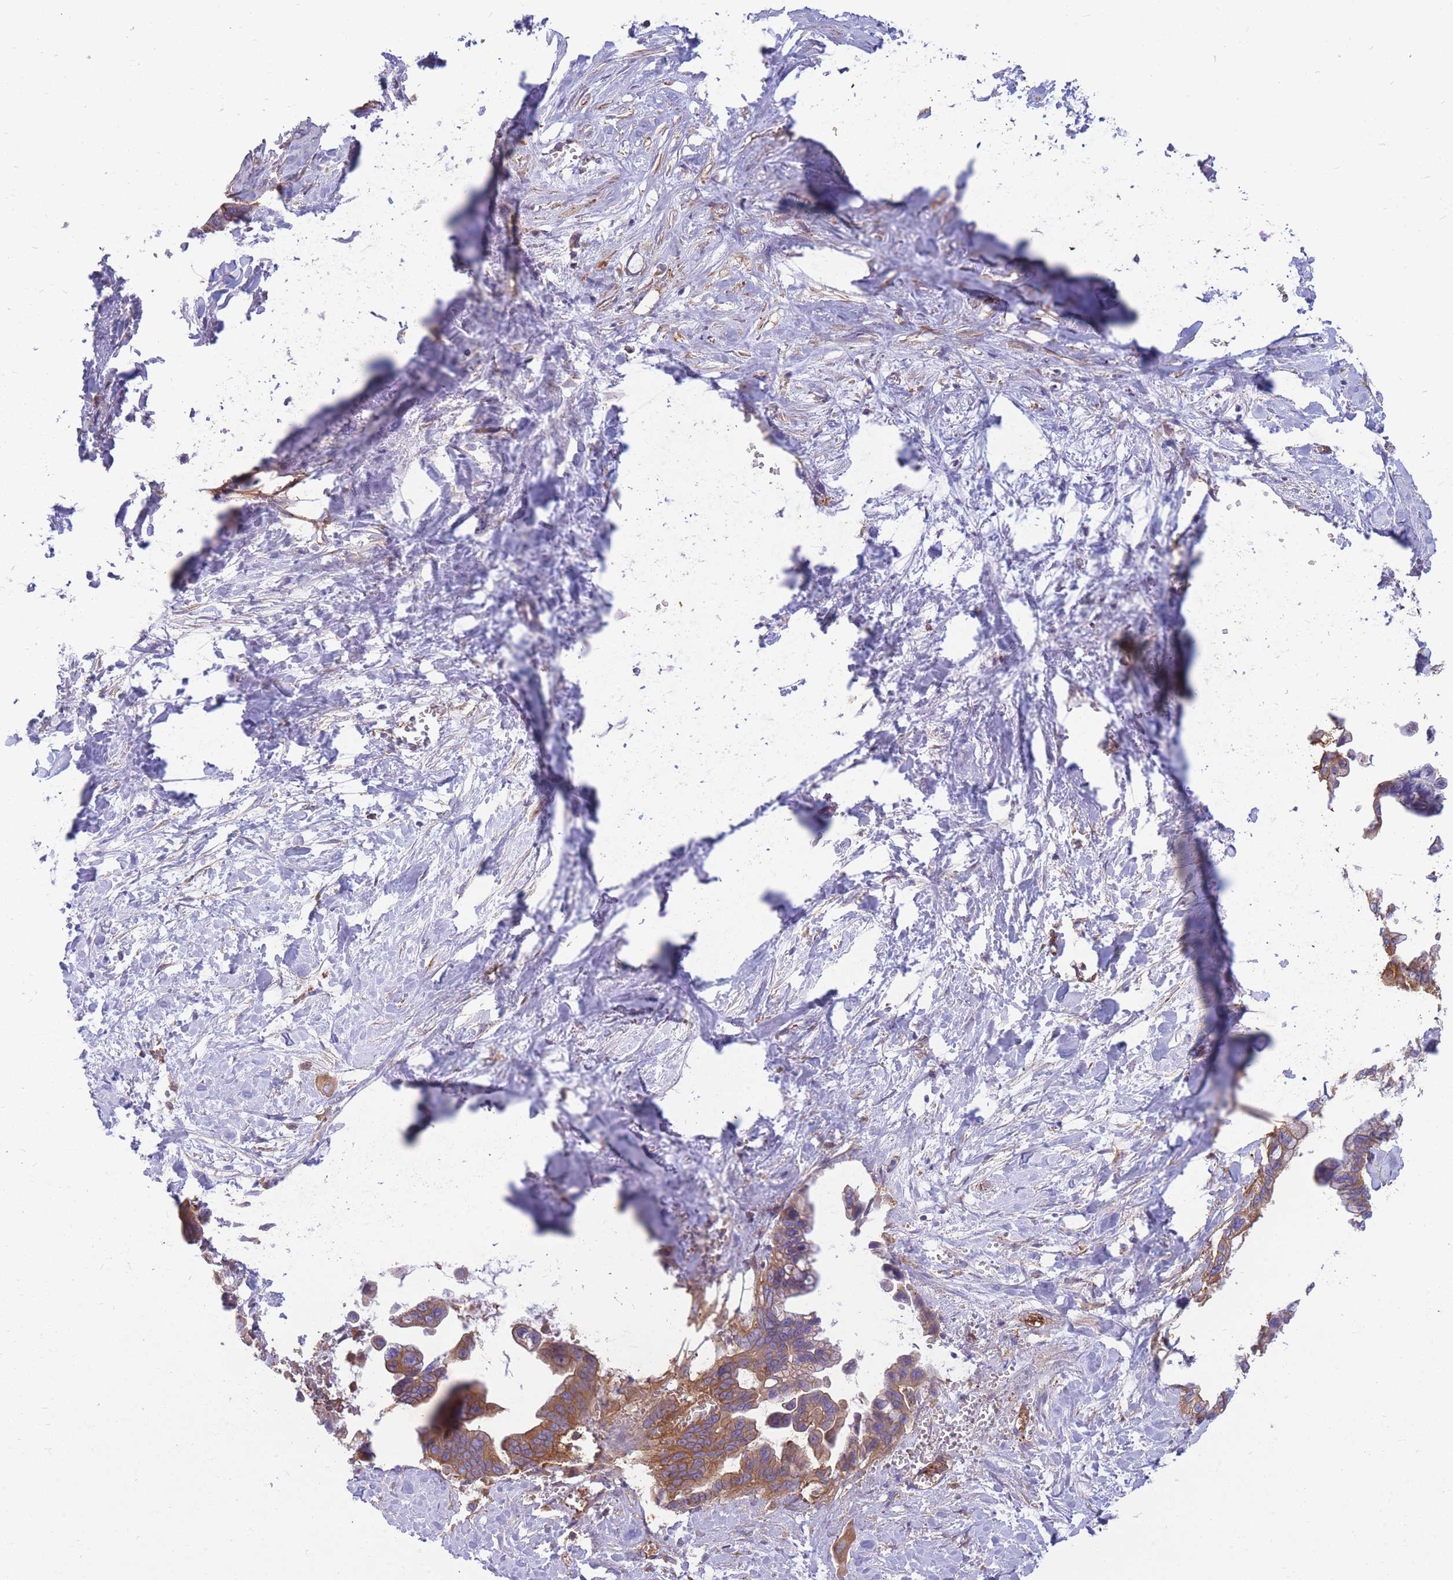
{"staining": {"intensity": "moderate", "quantity": ">75%", "location": "cytoplasmic/membranous"}, "tissue": "pancreatic cancer", "cell_type": "Tumor cells", "image_type": "cancer", "snomed": [{"axis": "morphology", "description": "Adenocarcinoma, NOS"}, {"axis": "topography", "description": "Pancreas"}], "caption": "Adenocarcinoma (pancreatic) was stained to show a protein in brown. There is medium levels of moderate cytoplasmic/membranous expression in about >75% of tumor cells.", "gene": "GGA1", "patient": {"sex": "male", "age": 61}}